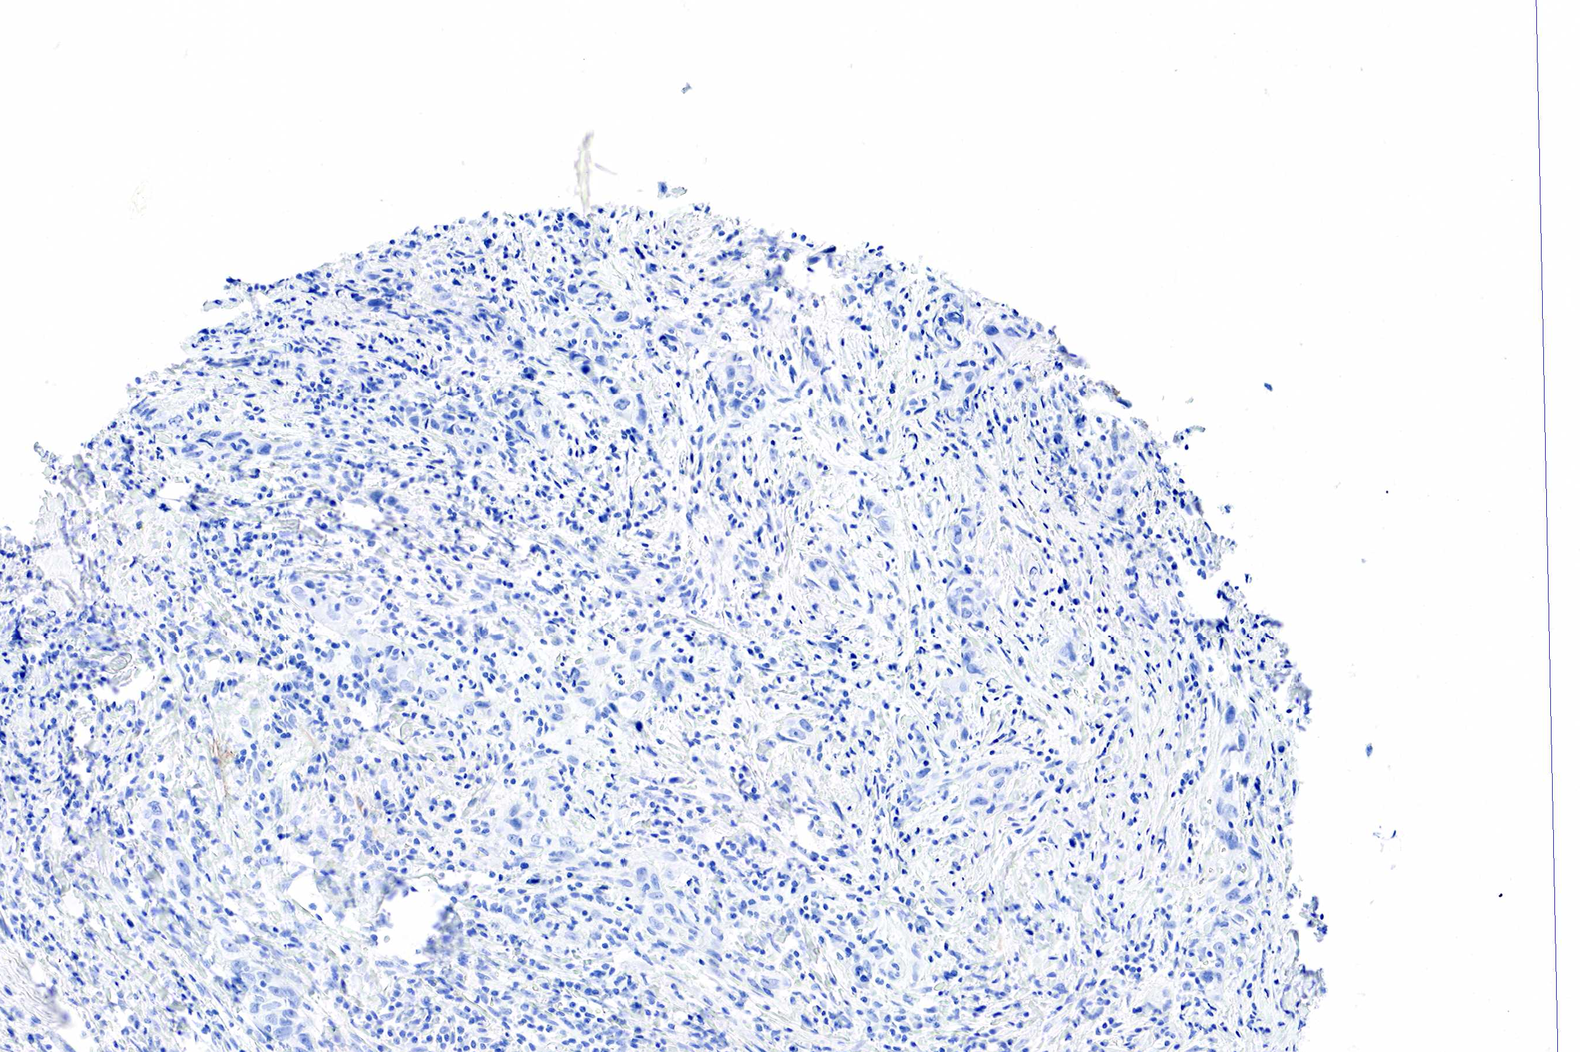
{"staining": {"intensity": "negative", "quantity": "none", "location": "none"}, "tissue": "head and neck cancer", "cell_type": "Tumor cells", "image_type": "cancer", "snomed": [{"axis": "morphology", "description": "Squamous cell carcinoma, NOS"}, {"axis": "topography", "description": "Oral tissue"}, {"axis": "topography", "description": "Head-Neck"}], "caption": "IHC histopathology image of head and neck squamous cell carcinoma stained for a protein (brown), which displays no staining in tumor cells.", "gene": "KRT7", "patient": {"sex": "female", "age": 82}}